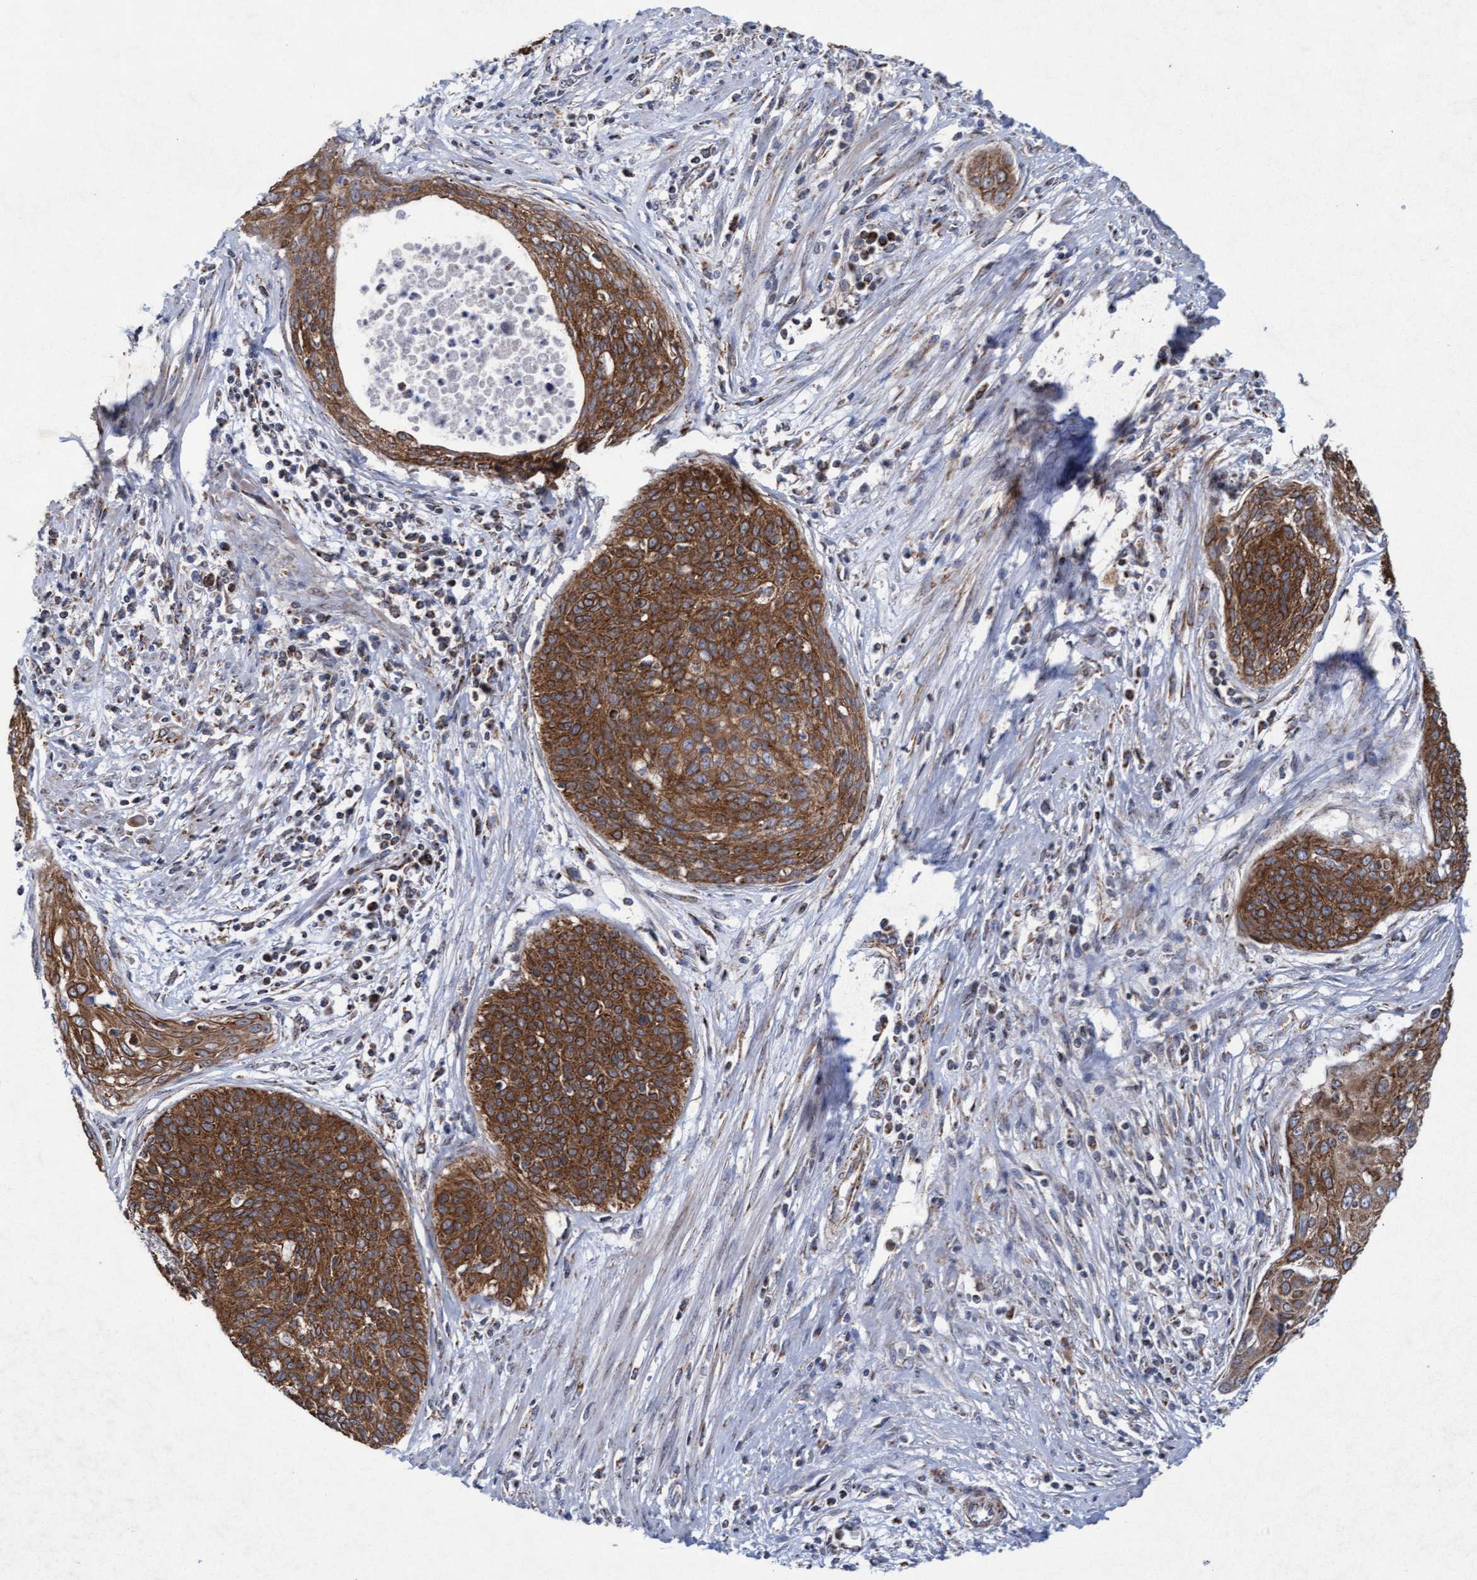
{"staining": {"intensity": "strong", "quantity": ">75%", "location": "cytoplasmic/membranous"}, "tissue": "cervical cancer", "cell_type": "Tumor cells", "image_type": "cancer", "snomed": [{"axis": "morphology", "description": "Squamous cell carcinoma, NOS"}, {"axis": "topography", "description": "Cervix"}], "caption": "Strong cytoplasmic/membranous staining is identified in about >75% of tumor cells in cervical cancer (squamous cell carcinoma).", "gene": "MRPL38", "patient": {"sex": "female", "age": 55}}